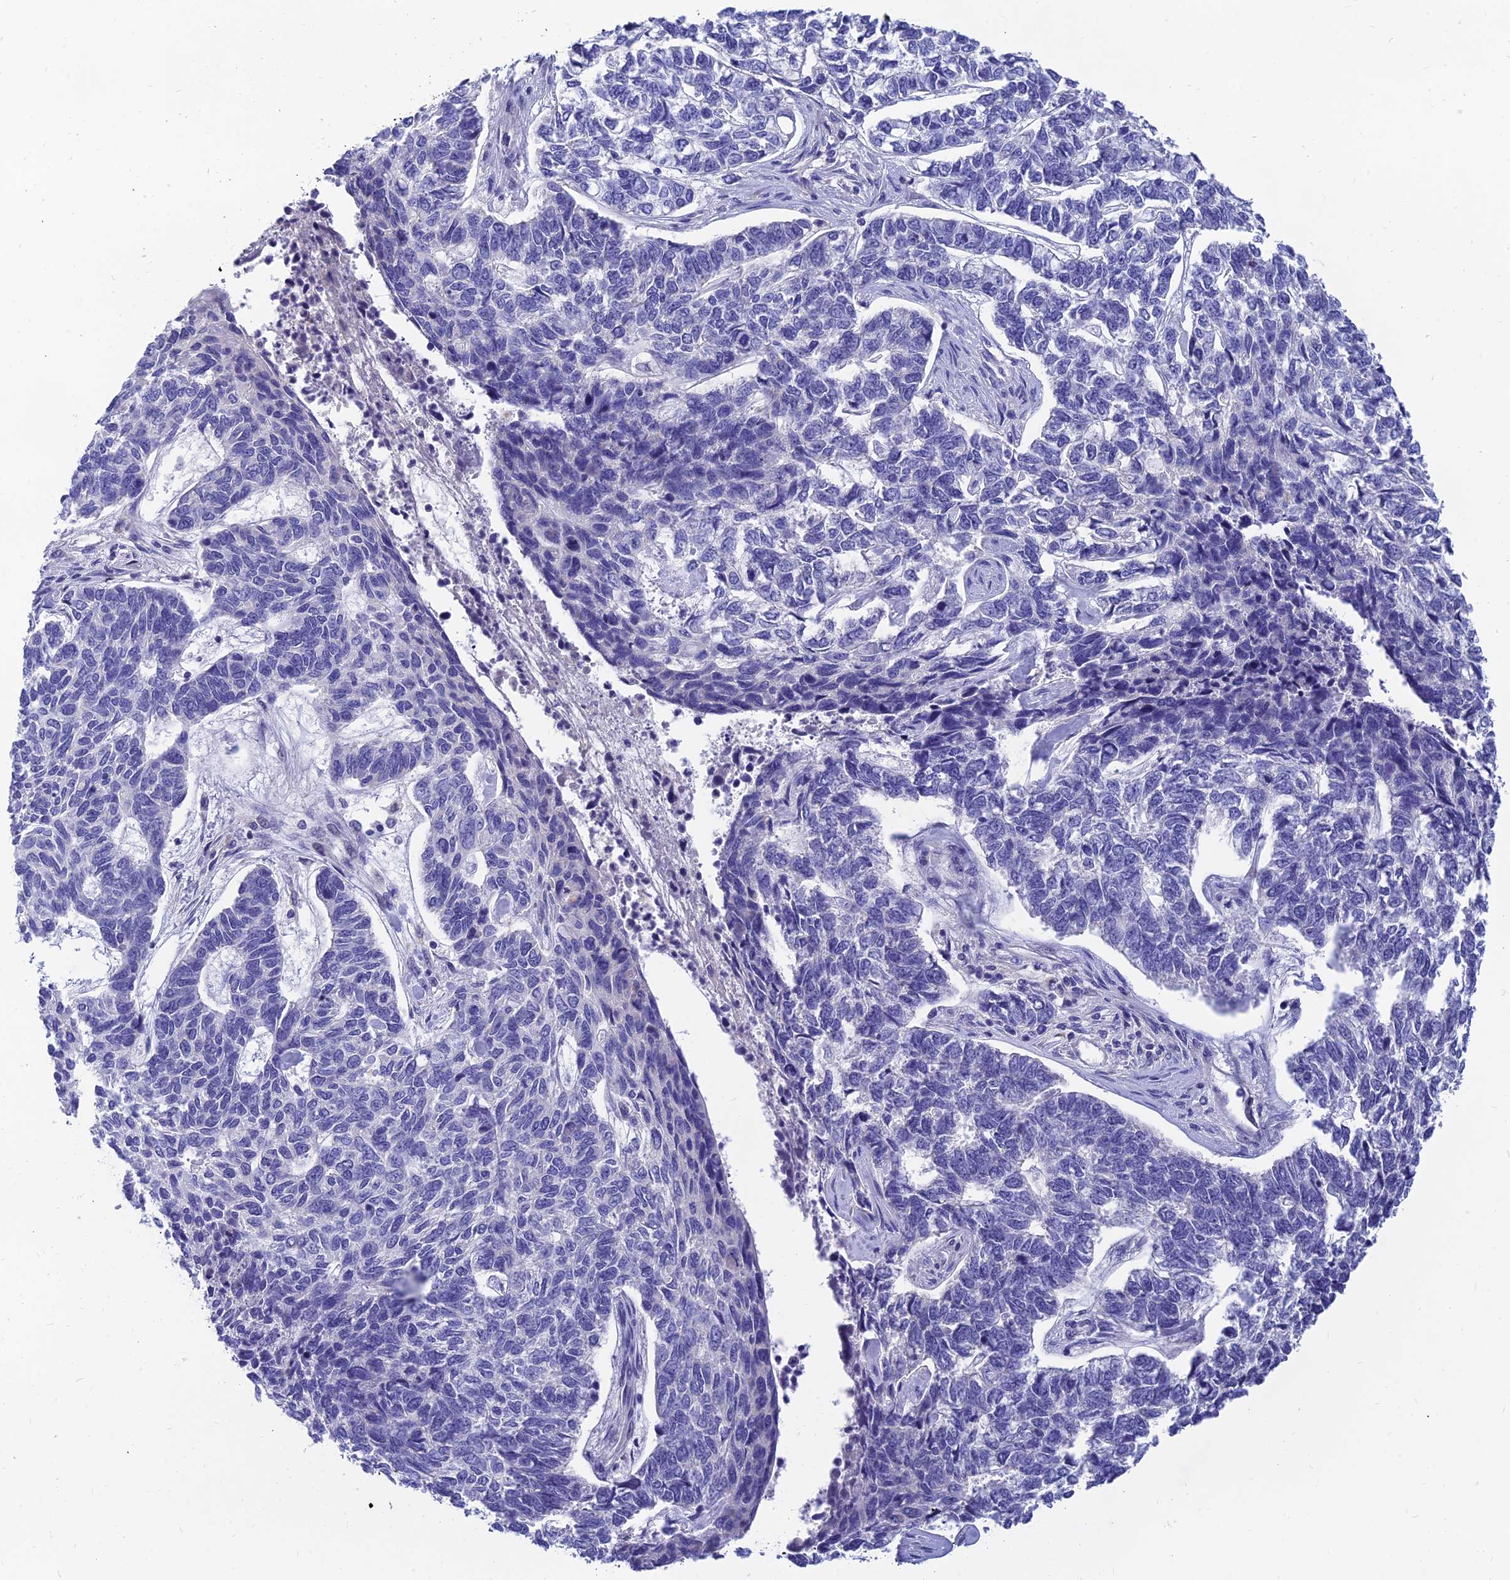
{"staining": {"intensity": "negative", "quantity": "none", "location": "none"}, "tissue": "skin cancer", "cell_type": "Tumor cells", "image_type": "cancer", "snomed": [{"axis": "morphology", "description": "Basal cell carcinoma"}, {"axis": "topography", "description": "Skin"}], "caption": "High magnification brightfield microscopy of skin basal cell carcinoma stained with DAB (brown) and counterstained with hematoxylin (blue): tumor cells show no significant expression. (Brightfield microscopy of DAB immunohistochemistry at high magnification).", "gene": "TMEM161B", "patient": {"sex": "female", "age": 65}}